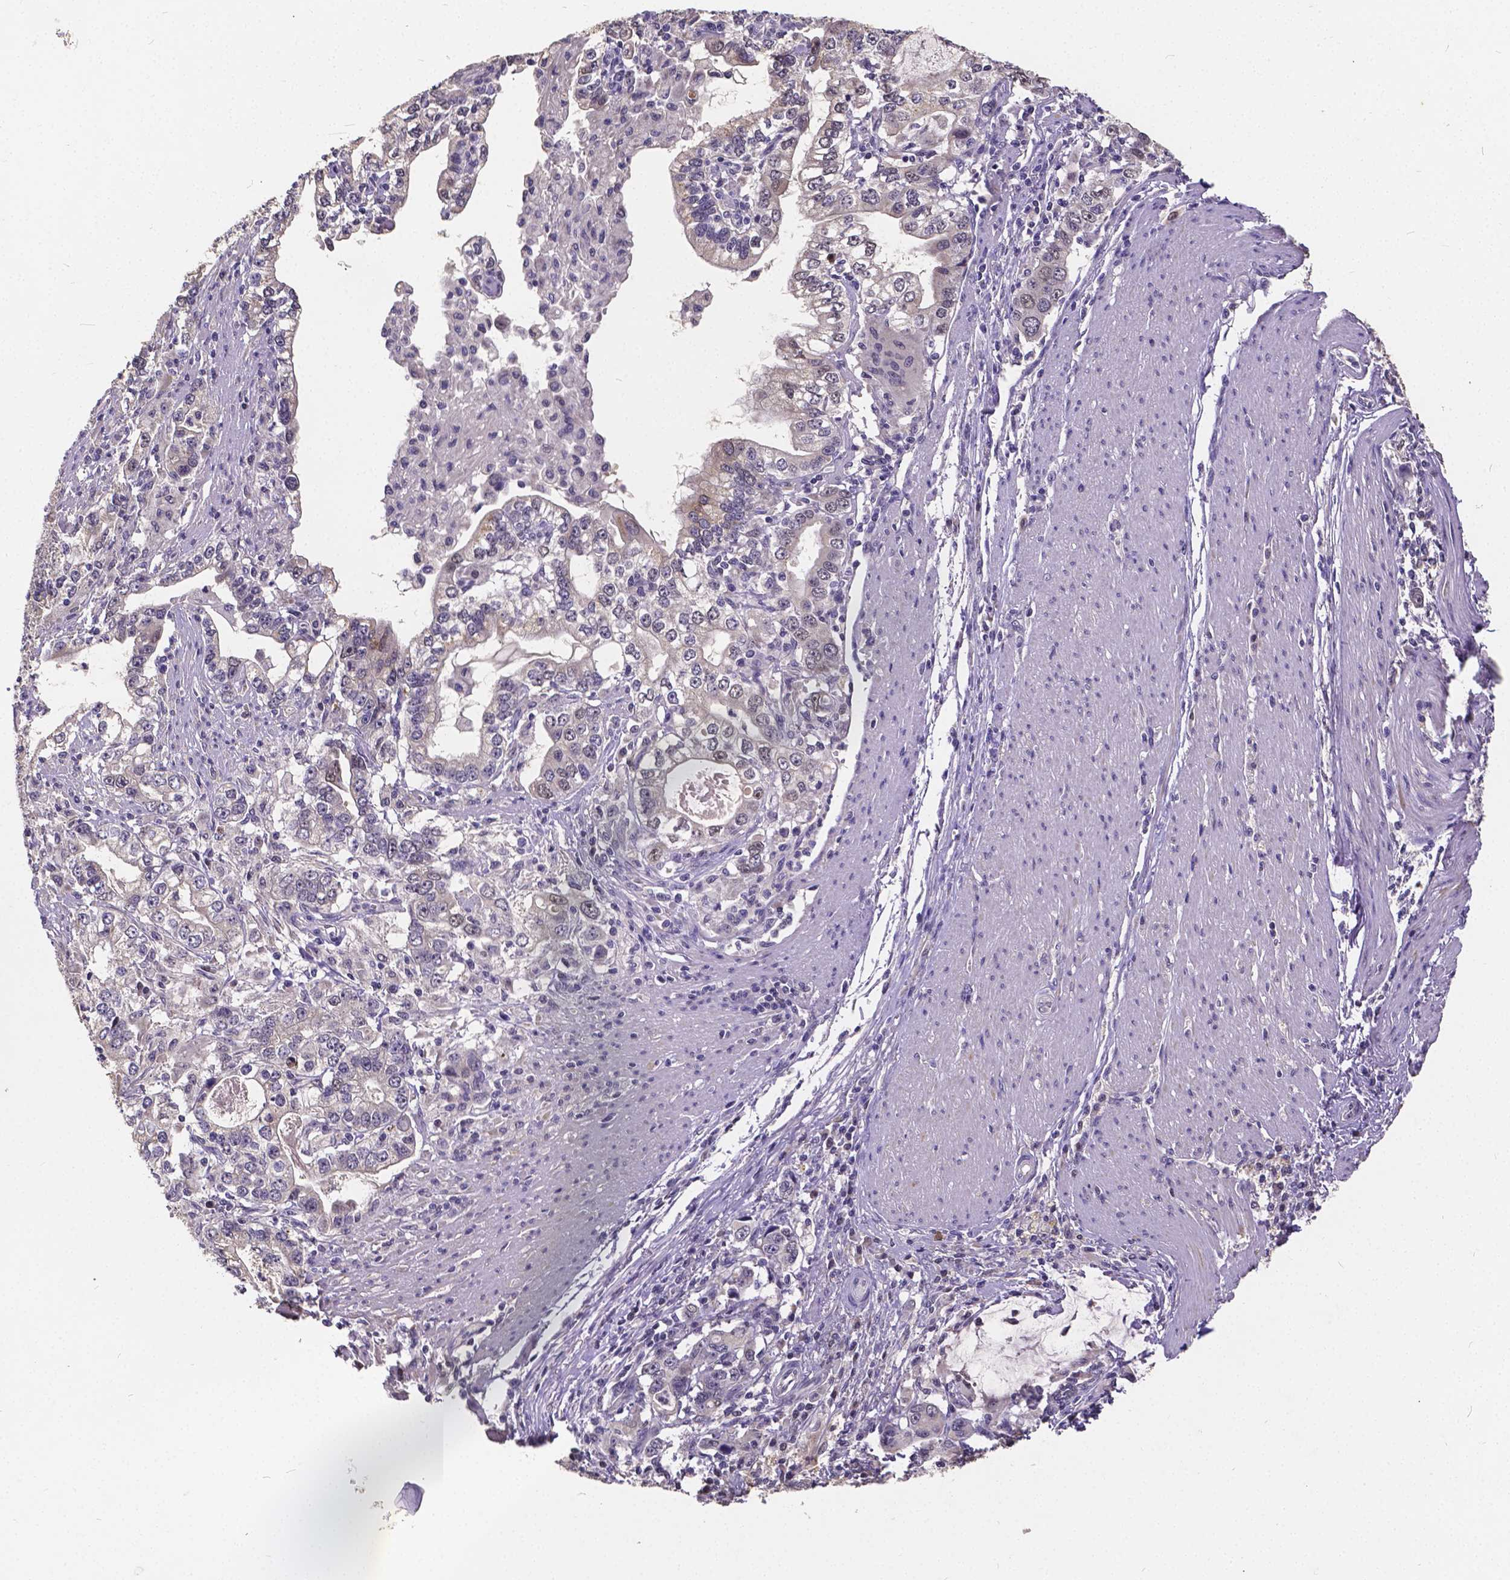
{"staining": {"intensity": "weak", "quantity": "<25%", "location": "cytoplasmic/membranous"}, "tissue": "stomach cancer", "cell_type": "Tumor cells", "image_type": "cancer", "snomed": [{"axis": "morphology", "description": "Adenocarcinoma, NOS"}, {"axis": "topography", "description": "Stomach, lower"}], "caption": "An image of stomach cancer stained for a protein demonstrates no brown staining in tumor cells.", "gene": "CTNNA2", "patient": {"sex": "female", "age": 72}}